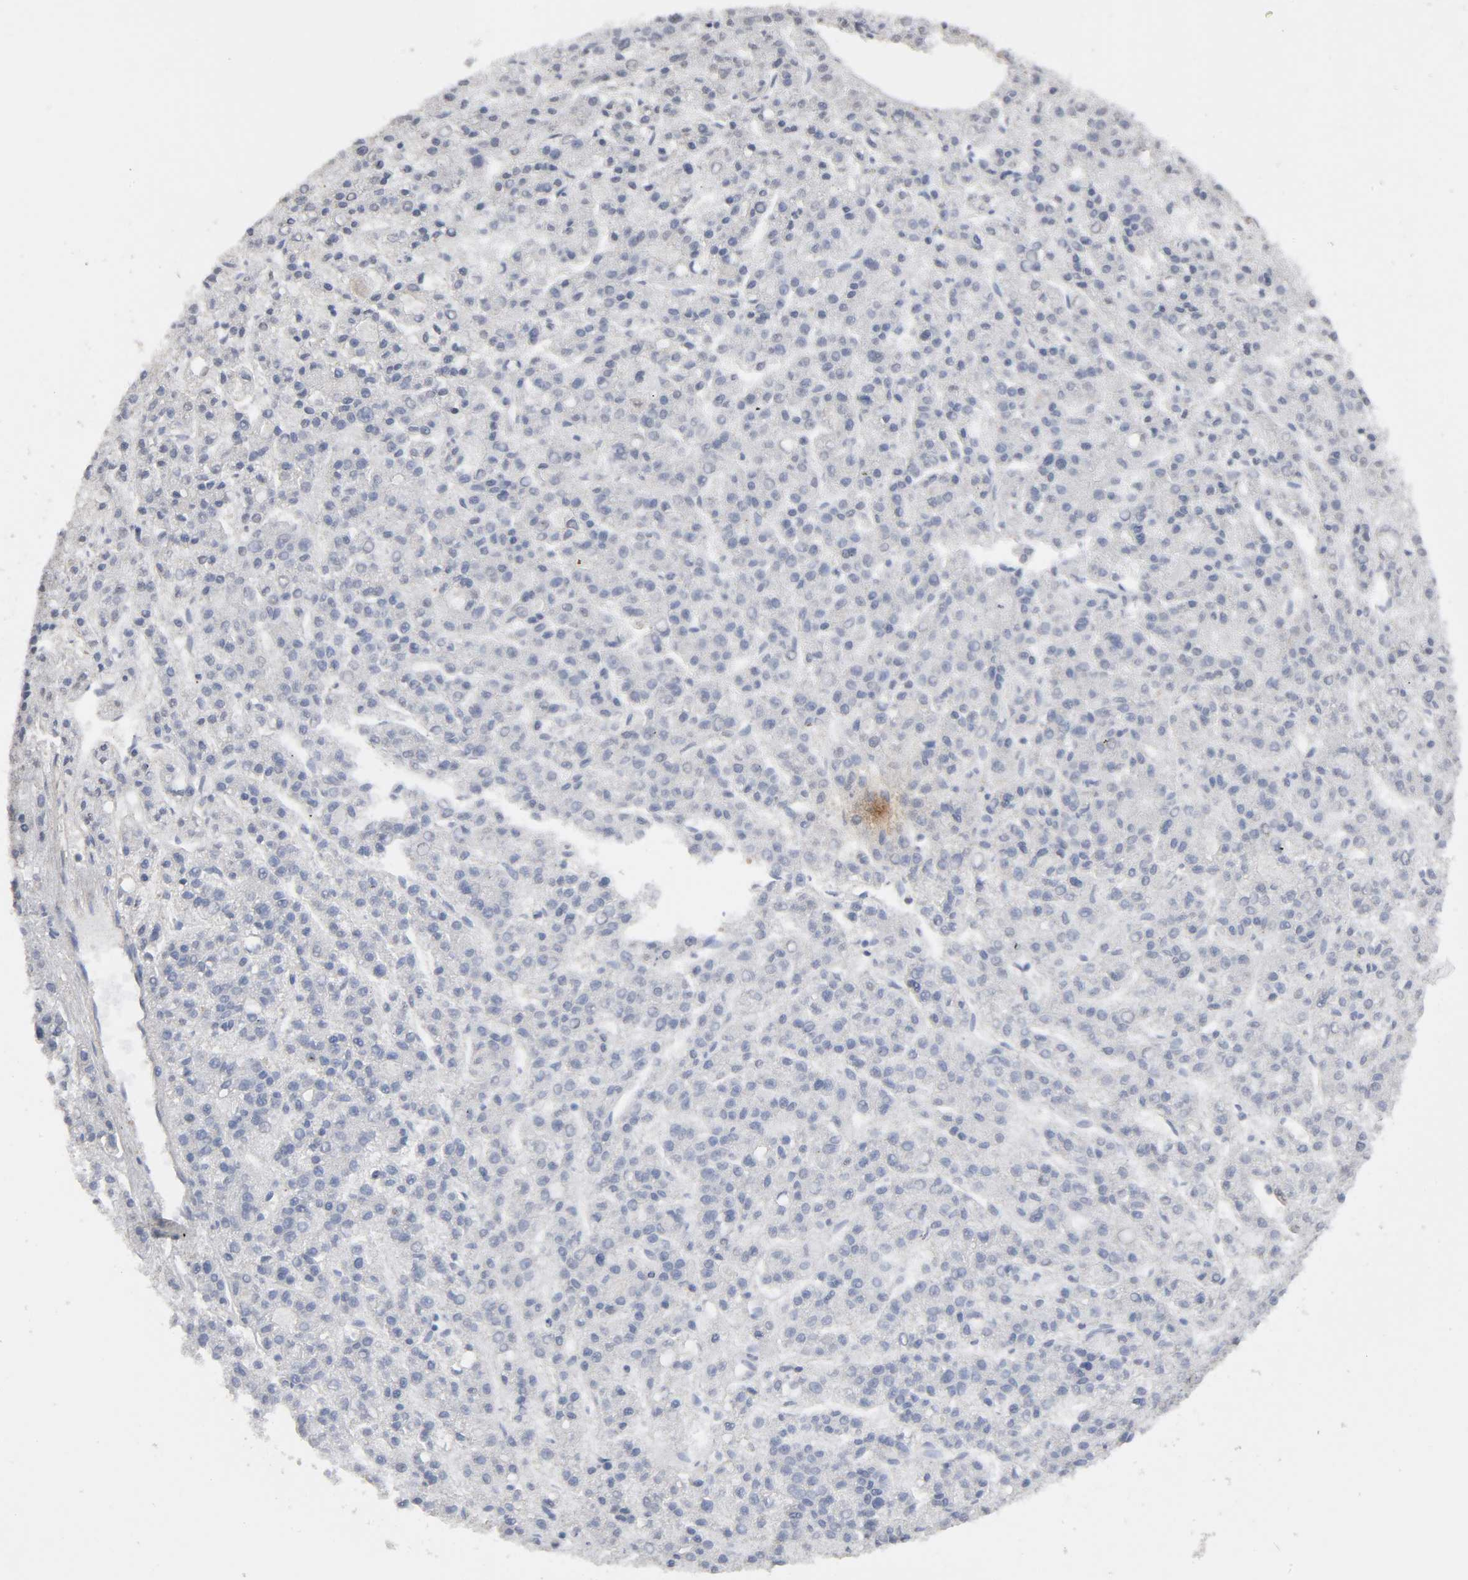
{"staining": {"intensity": "negative", "quantity": "none", "location": "none"}, "tissue": "liver cancer", "cell_type": "Tumor cells", "image_type": "cancer", "snomed": [{"axis": "morphology", "description": "Carcinoma, Hepatocellular, NOS"}, {"axis": "topography", "description": "Liver"}], "caption": "This is an immunohistochemistry (IHC) micrograph of human hepatocellular carcinoma (liver). There is no positivity in tumor cells.", "gene": "SH3GLB1", "patient": {"sex": "male", "age": 70}}